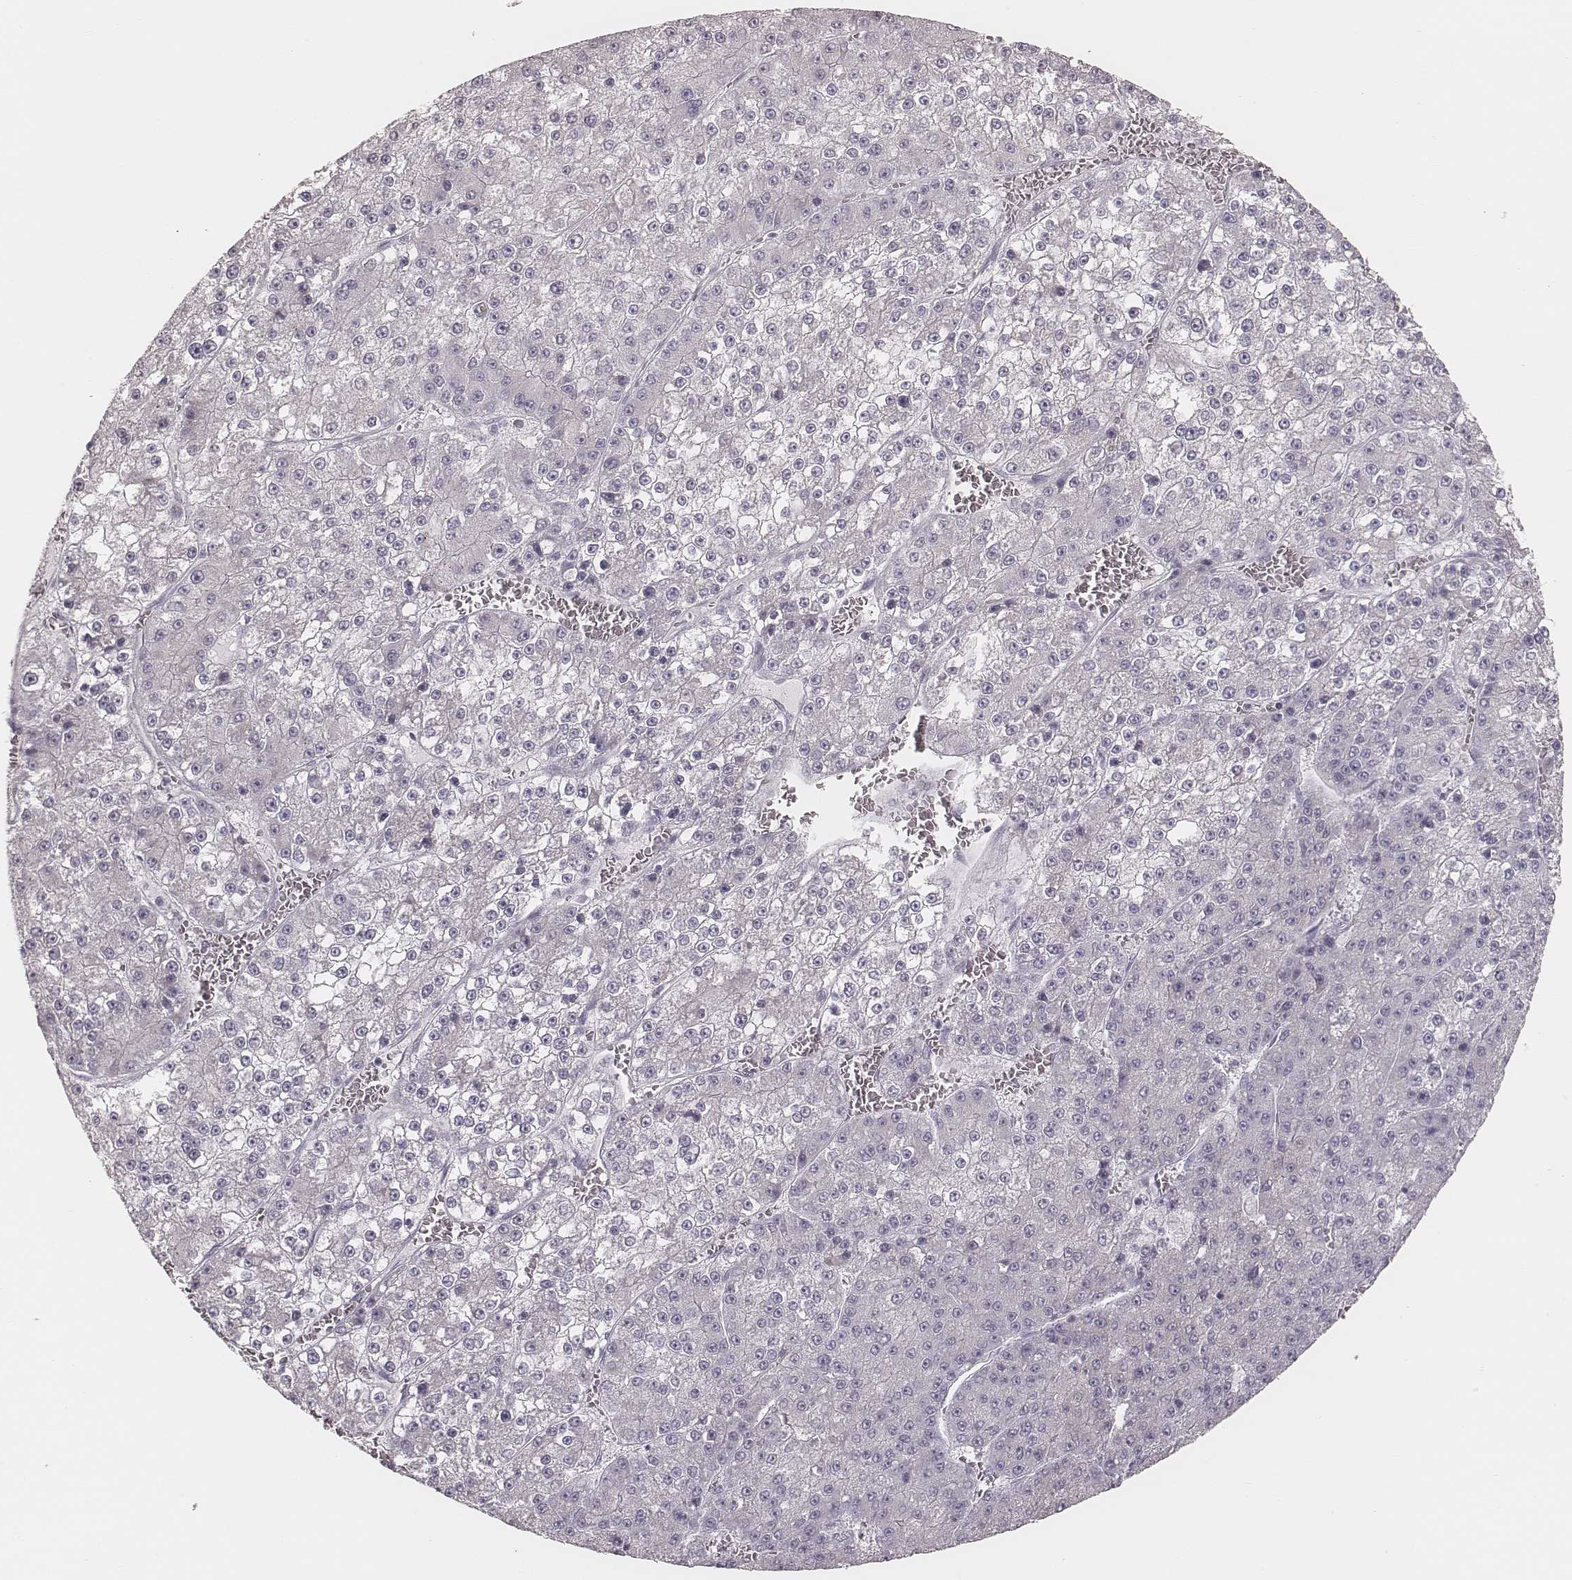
{"staining": {"intensity": "negative", "quantity": "none", "location": "none"}, "tissue": "liver cancer", "cell_type": "Tumor cells", "image_type": "cancer", "snomed": [{"axis": "morphology", "description": "Carcinoma, Hepatocellular, NOS"}, {"axis": "topography", "description": "Liver"}], "caption": "Liver hepatocellular carcinoma was stained to show a protein in brown. There is no significant positivity in tumor cells. The staining is performed using DAB brown chromogen with nuclei counter-stained in using hematoxylin.", "gene": "KIF5C", "patient": {"sex": "female", "age": 73}}